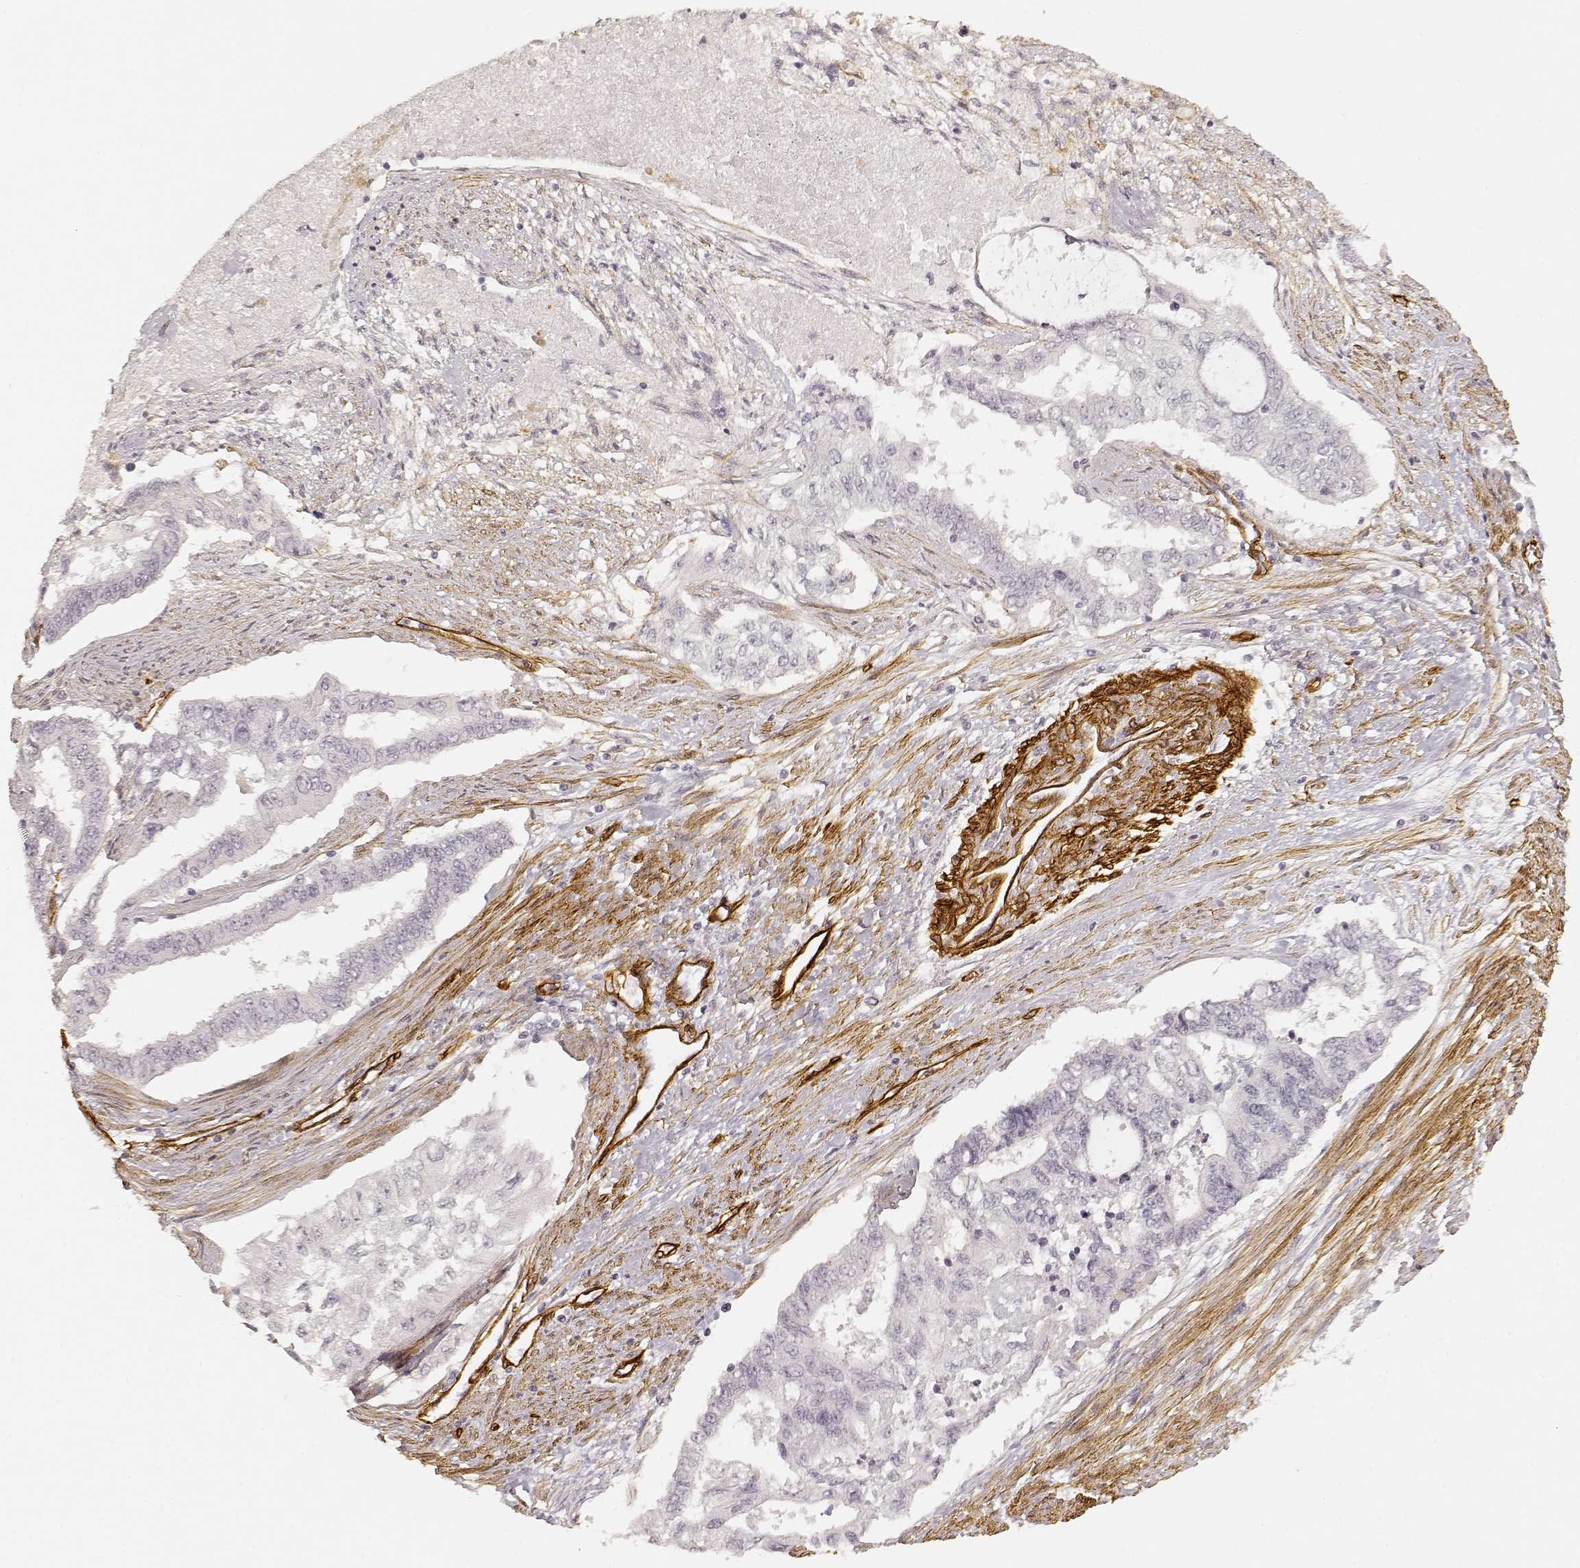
{"staining": {"intensity": "negative", "quantity": "none", "location": "none"}, "tissue": "endometrial cancer", "cell_type": "Tumor cells", "image_type": "cancer", "snomed": [{"axis": "morphology", "description": "Adenocarcinoma, NOS"}, {"axis": "topography", "description": "Uterus"}], "caption": "Protein analysis of endometrial adenocarcinoma shows no significant expression in tumor cells.", "gene": "LAMA4", "patient": {"sex": "female", "age": 59}}